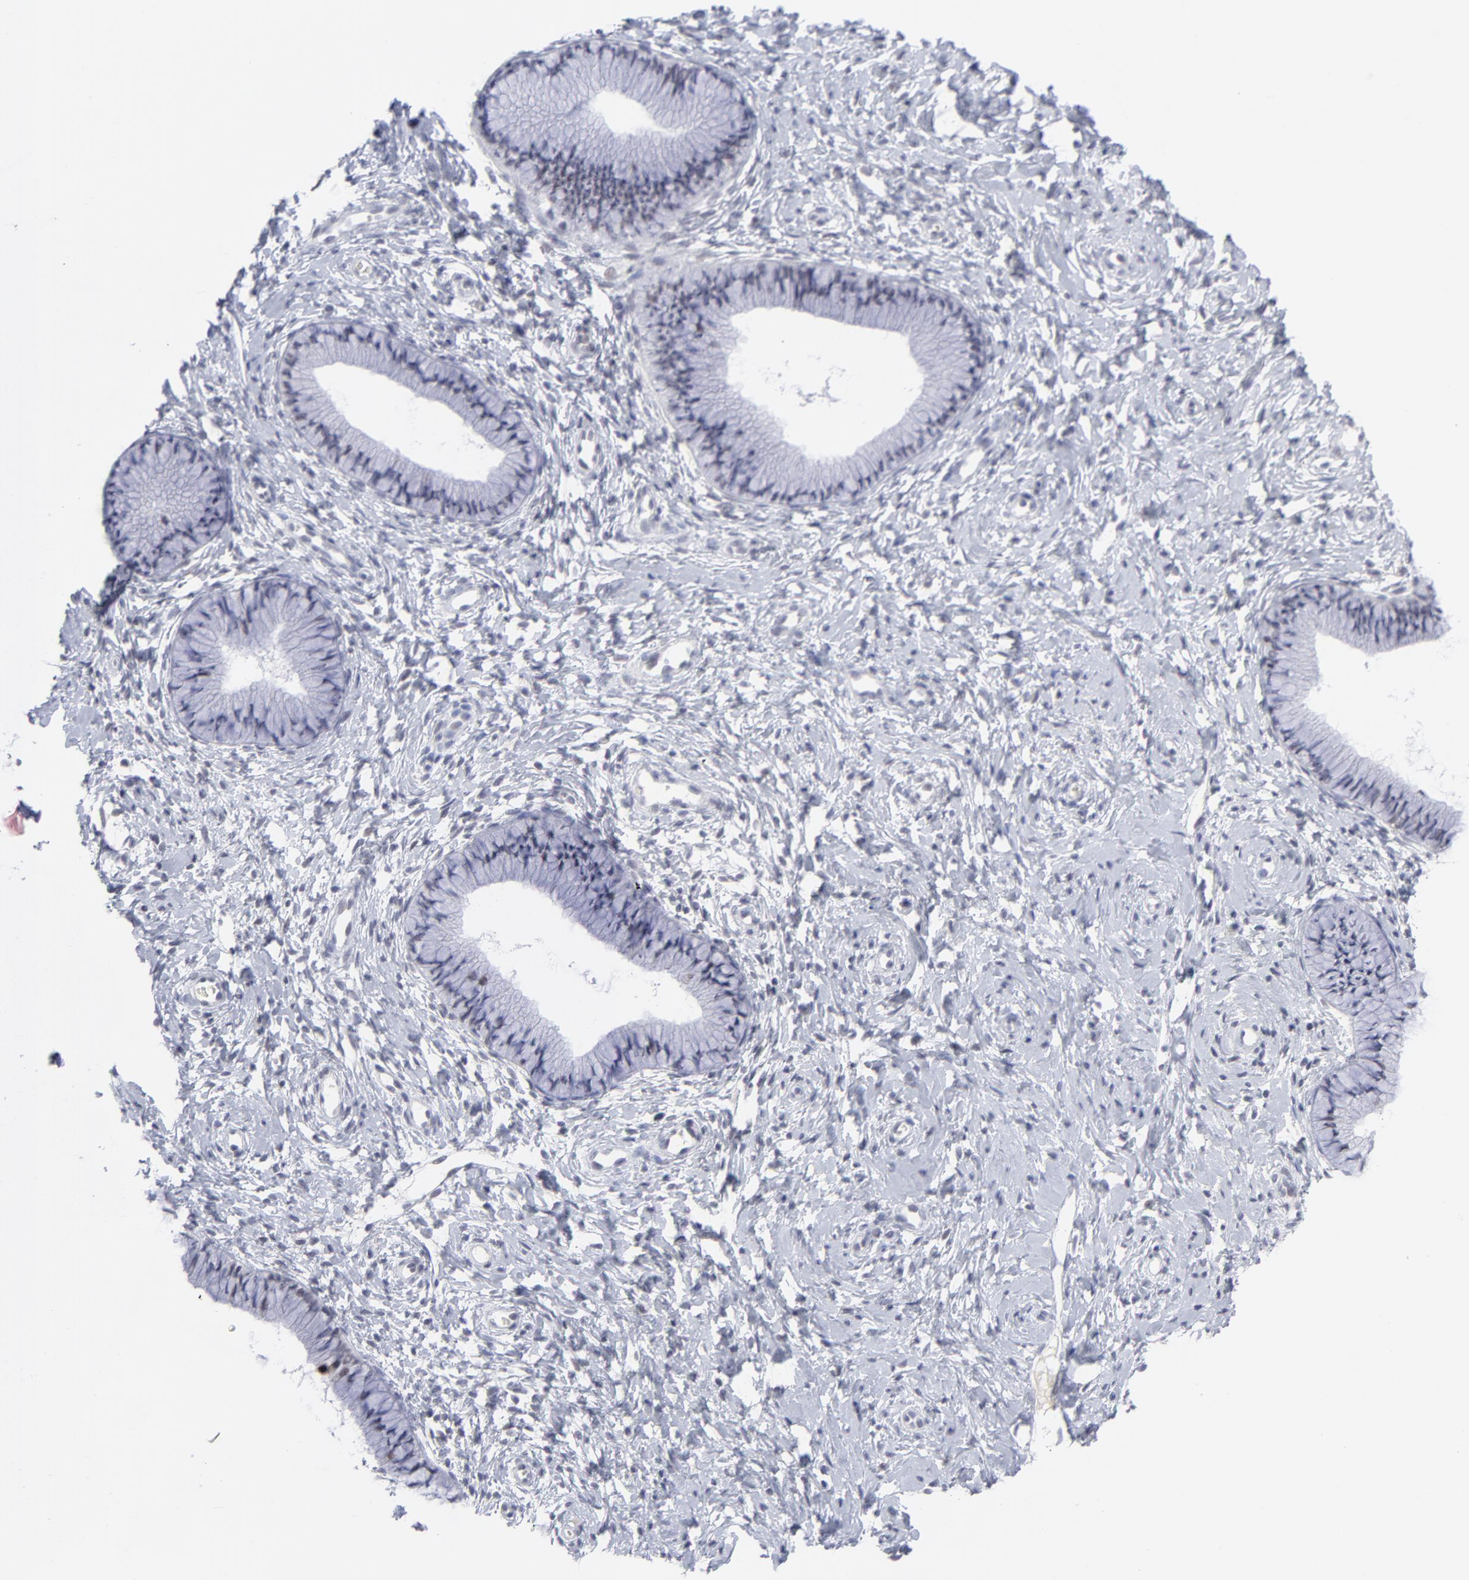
{"staining": {"intensity": "negative", "quantity": "none", "location": "none"}, "tissue": "cervix", "cell_type": "Glandular cells", "image_type": "normal", "snomed": [{"axis": "morphology", "description": "Normal tissue, NOS"}, {"axis": "topography", "description": "Cervix"}], "caption": "The immunohistochemistry (IHC) micrograph has no significant staining in glandular cells of cervix. (DAB IHC with hematoxylin counter stain).", "gene": "CCR2", "patient": {"sex": "female", "age": 46}}